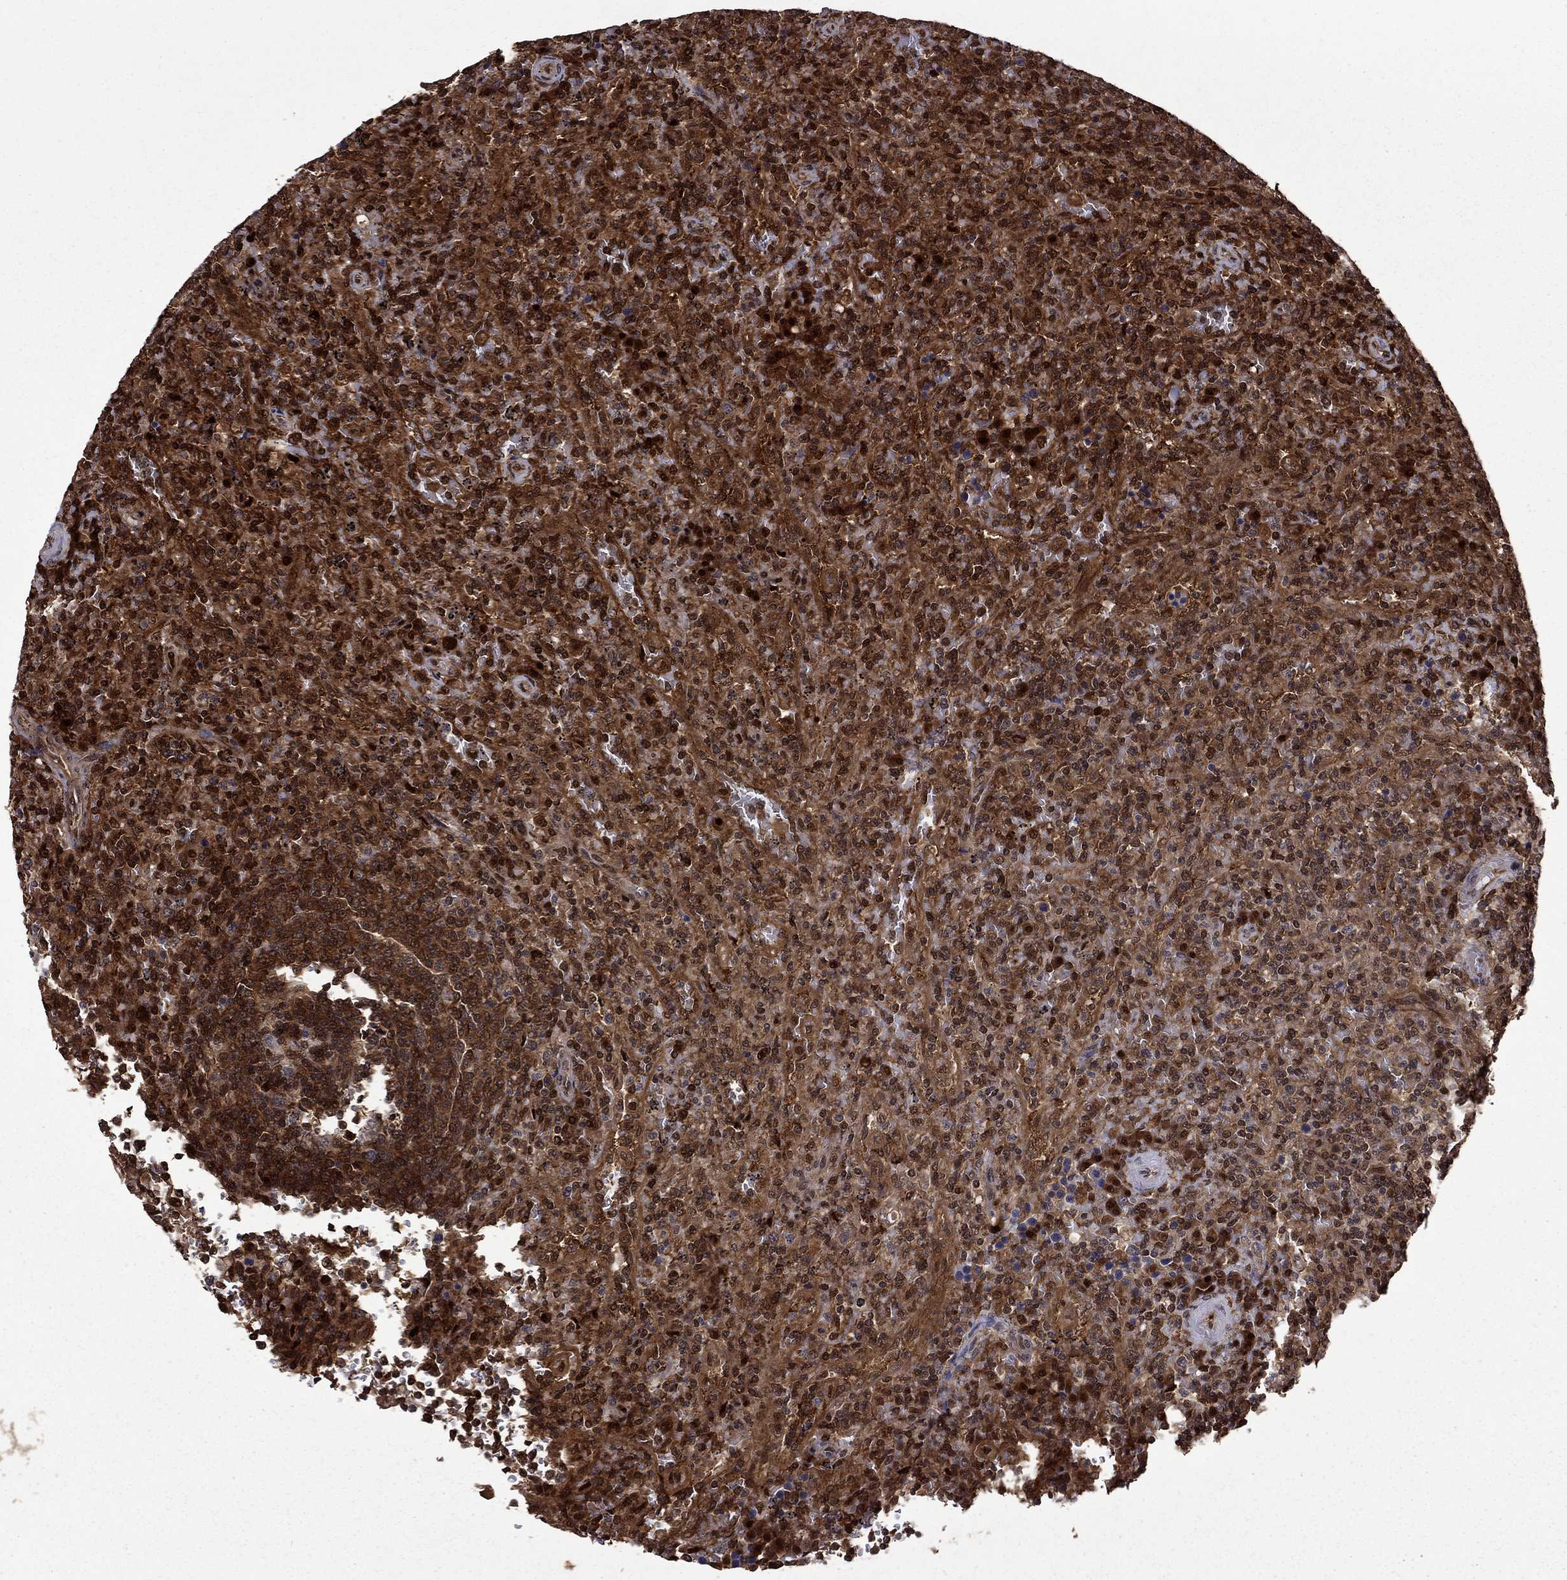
{"staining": {"intensity": "strong", "quantity": "<25%", "location": "cytoplasmic/membranous,nuclear"}, "tissue": "lymphoma", "cell_type": "Tumor cells", "image_type": "cancer", "snomed": [{"axis": "morphology", "description": "Malignant lymphoma, non-Hodgkin's type, Low grade"}, {"axis": "topography", "description": "Spleen"}], "caption": "Brown immunohistochemical staining in human malignant lymphoma, non-Hodgkin's type (low-grade) shows strong cytoplasmic/membranous and nuclear positivity in approximately <25% of tumor cells.", "gene": "APPBP2", "patient": {"sex": "male", "age": 62}}